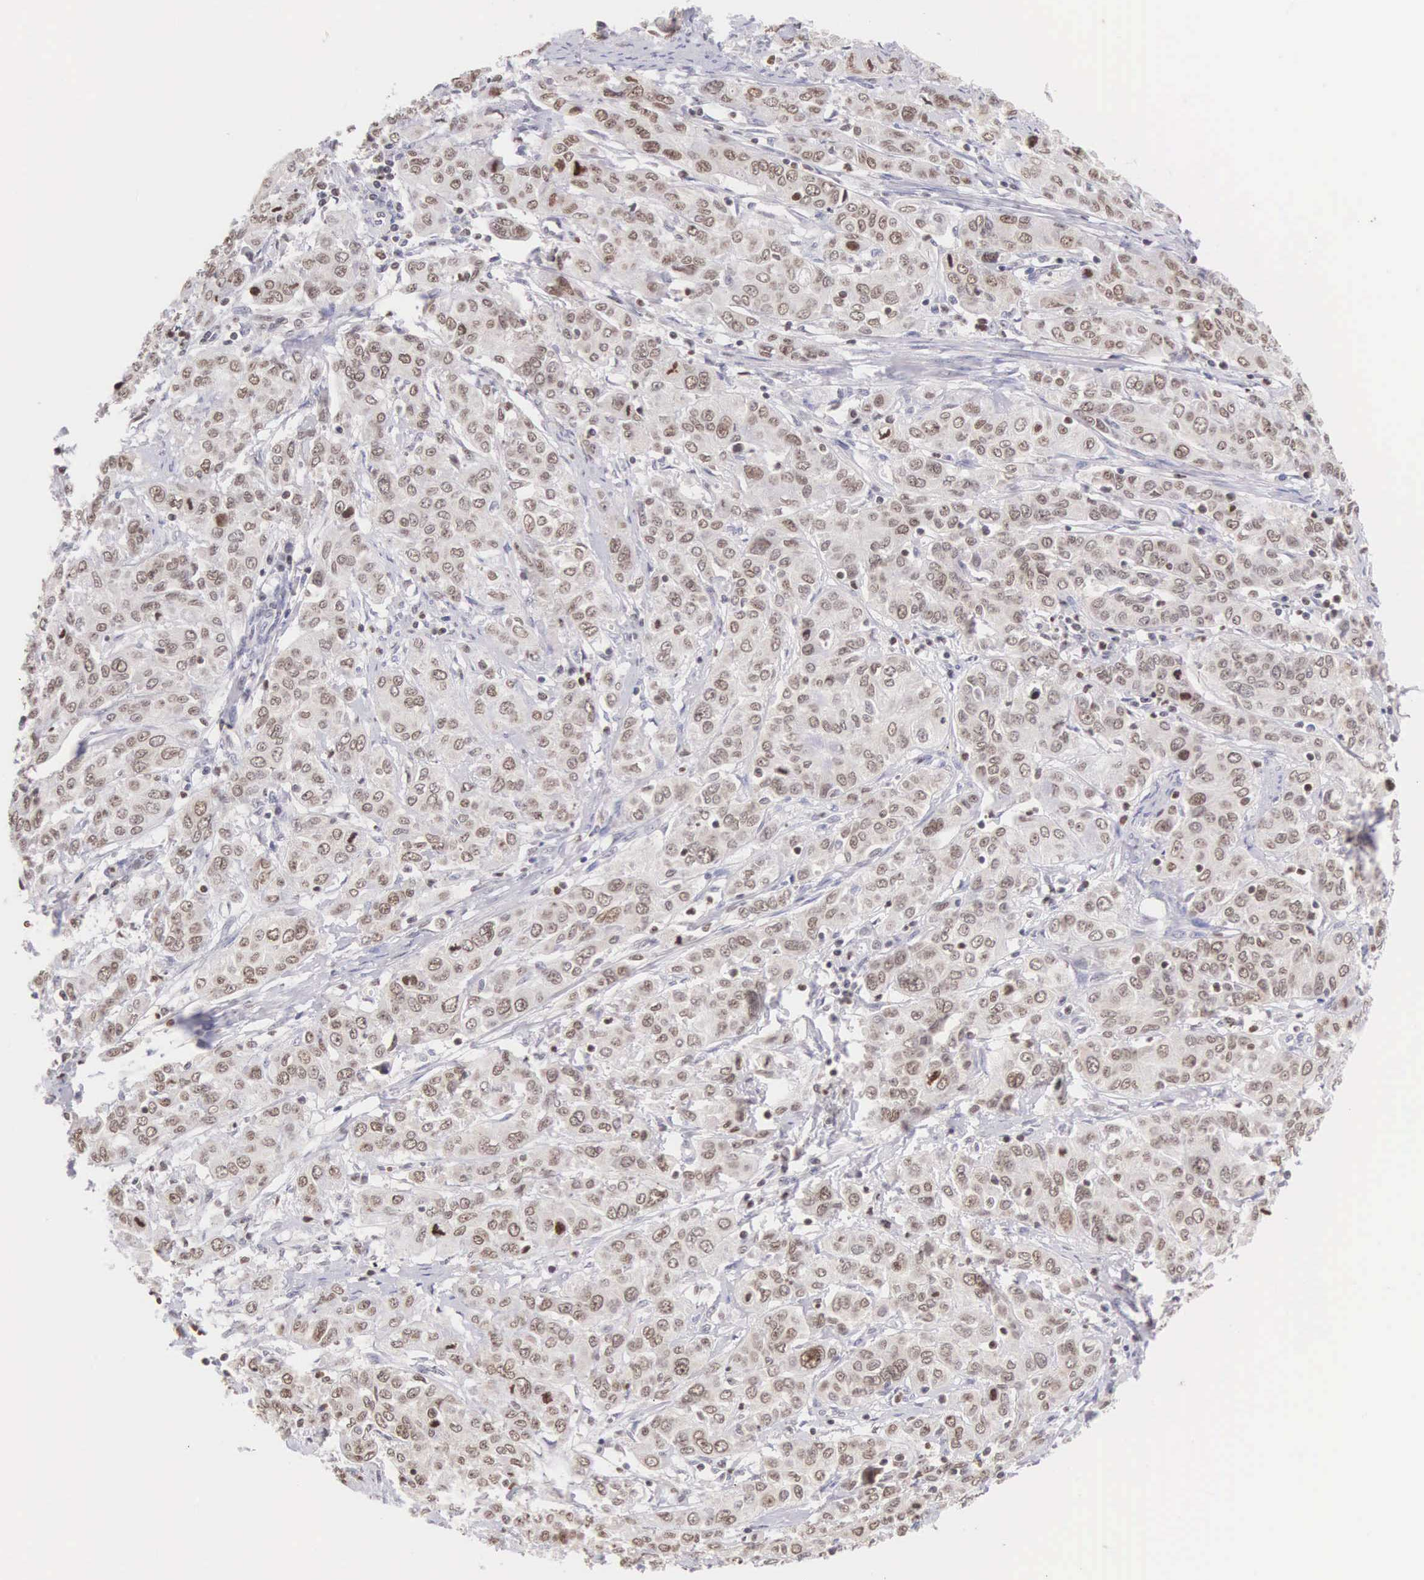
{"staining": {"intensity": "moderate", "quantity": ">75%", "location": "nuclear"}, "tissue": "cervical cancer", "cell_type": "Tumor cells", "image_type": "cancer", "snomed": [{"axis": "morphology", "description": "Squamous cell carcinoma, NOS"}, {"axis": "topography", "description": "Cervix"}], "caption": "Immunohistochemistry (IHC) (DAB (3,3'-diaminobenzidine)) staining of cervical squamous cell carcinoma displays moderate nuclear protein expression in approximately >75% of tumor cells. The protein of interest is stained brown, and the nuclei are stained in blue (DAB IHC with brightfield microscopy, high magnification).", "gene": "VRK1", "patient": {"sex": "female", "age": 38}}